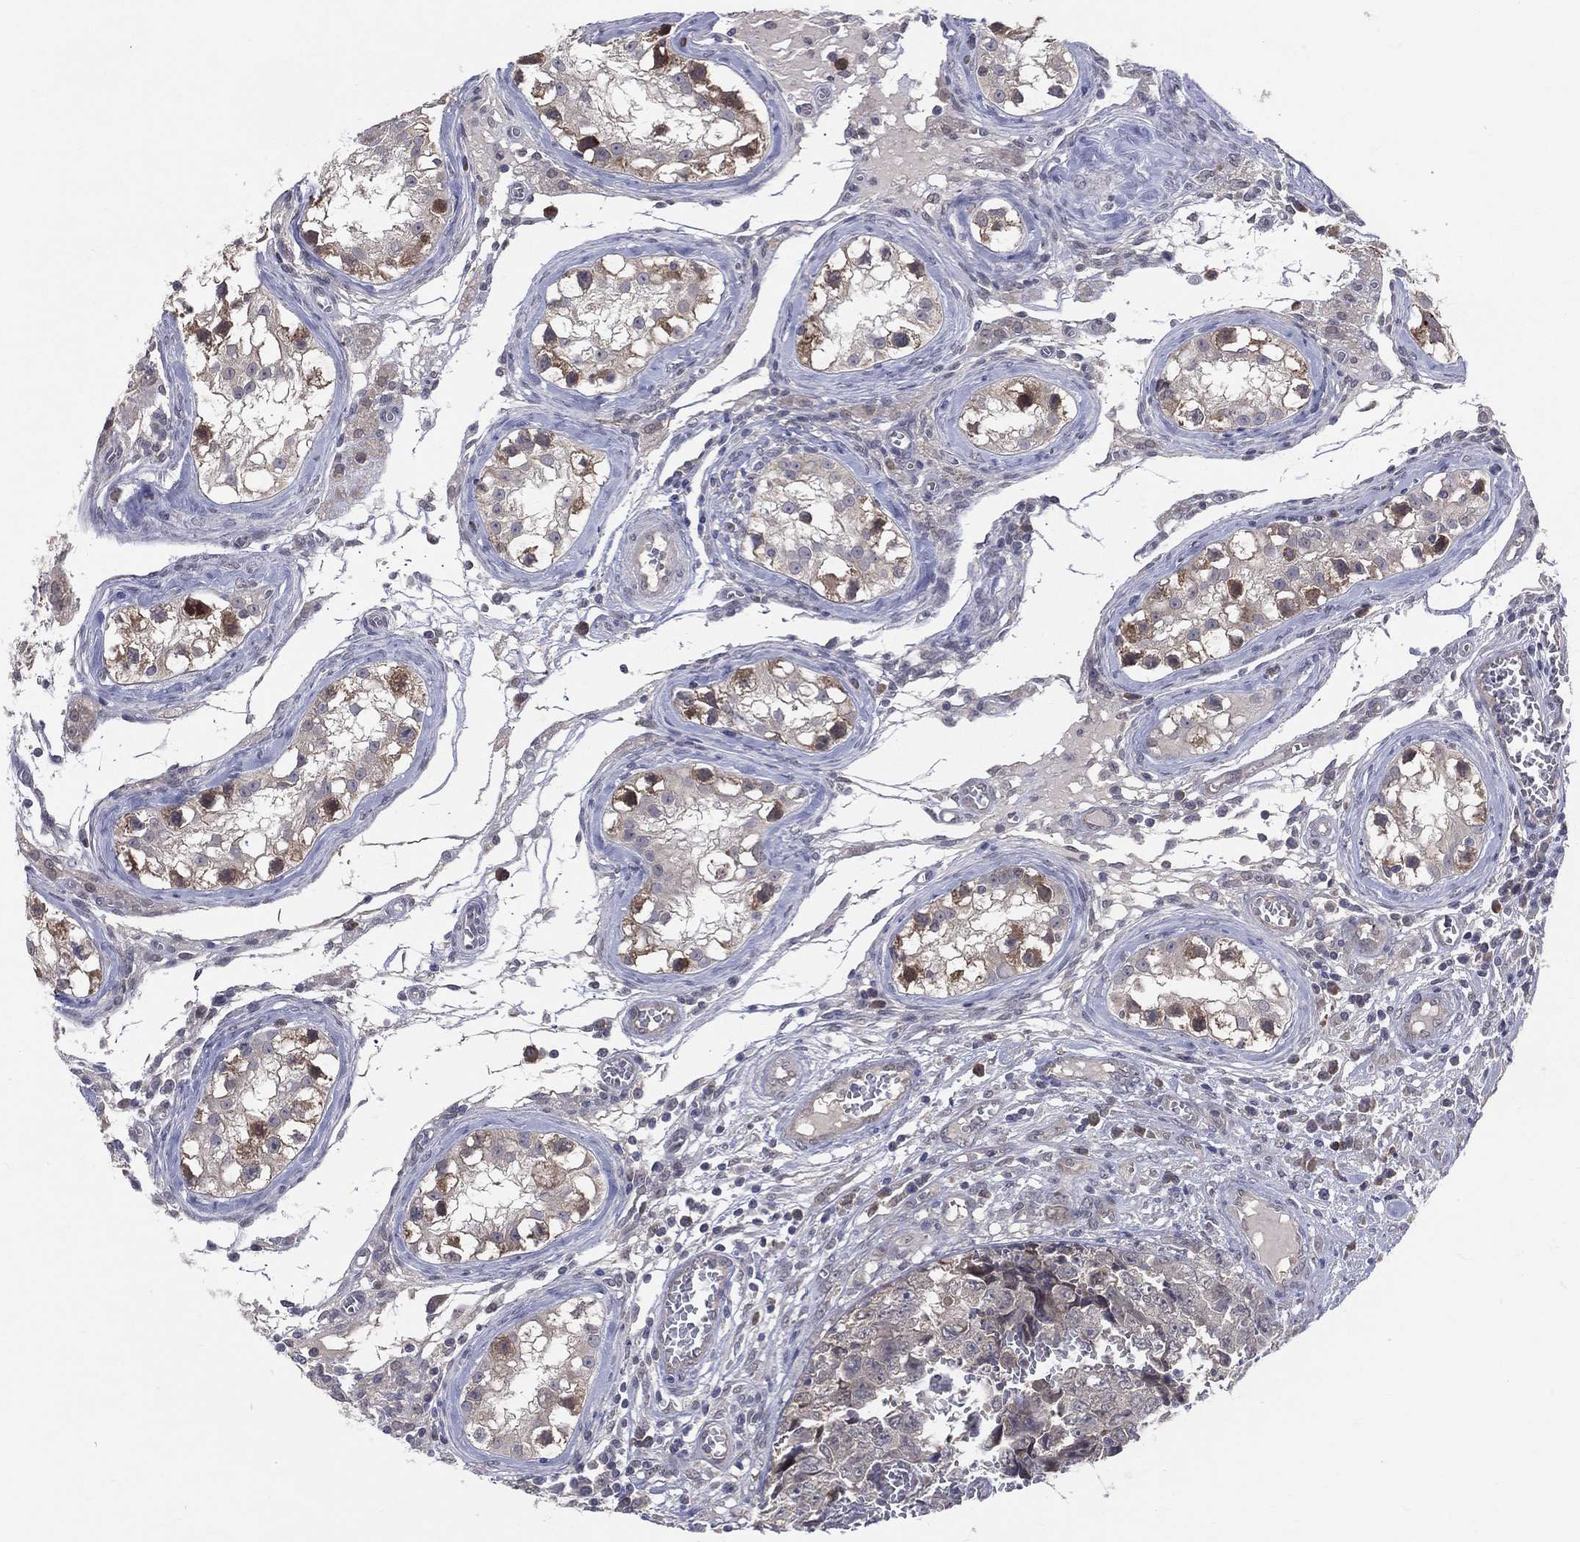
{"staining": {"intensity": "negative", "quantity": "none", "location": "none"}, "tissue": "testis cancer", "cell_type": "Tumor cells", "image_type": "cancer", "snomed": [{"axis": "morphology", "description": "Carcinoma, Embryonal, NOS"}, {"axis": "topography", "description": "Testis"}], "caption": "Immunohistochemistry photomicrograph of neoplastic tissue: human testis cancer (embryonal carcinoma) stained with DAB displays no significant protein positivity in tumor cells.", "gene": "DLG4", "patient": {"sex": "male", "age": 23}}